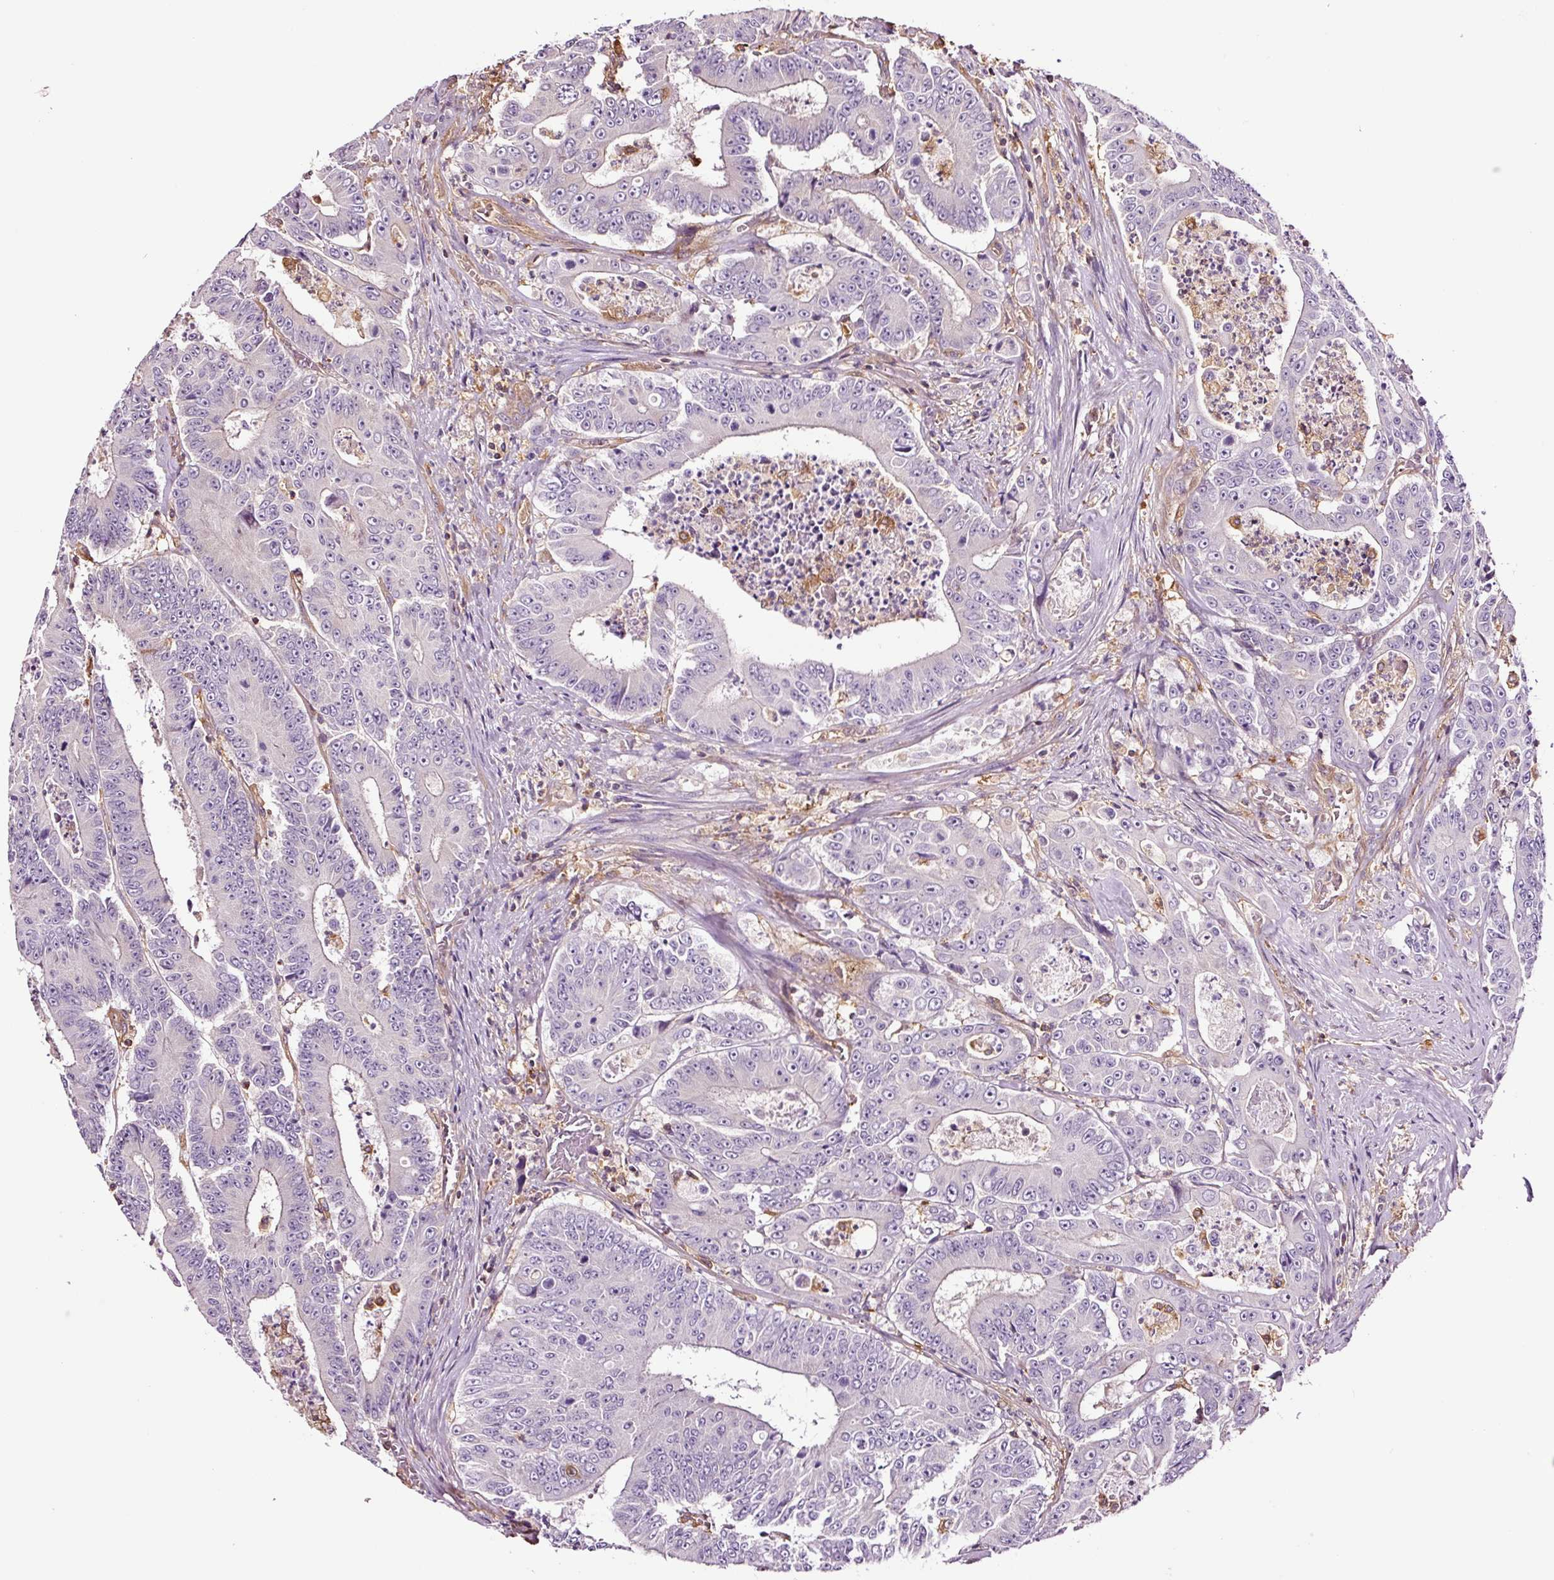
{"staining": {"intensity": "negative", "quantity": "none", "location": "none"}, "tissue": "colorectal cancer", "cell_type": "Tumor cells", "image_type": "cancer", "snomed": [{"axis": "morphology", "description": "Adenocarcinoma, NOS"}, {"axis": "topography", "description": "Colon"}], "caption": "This is a histopathology image of immunohistochemistry staining of colorectal adenocarcinoma, which shows no expression in tumor cells.", "gene": "METAP1", "patient": {"sex": "male", "age": 83}}